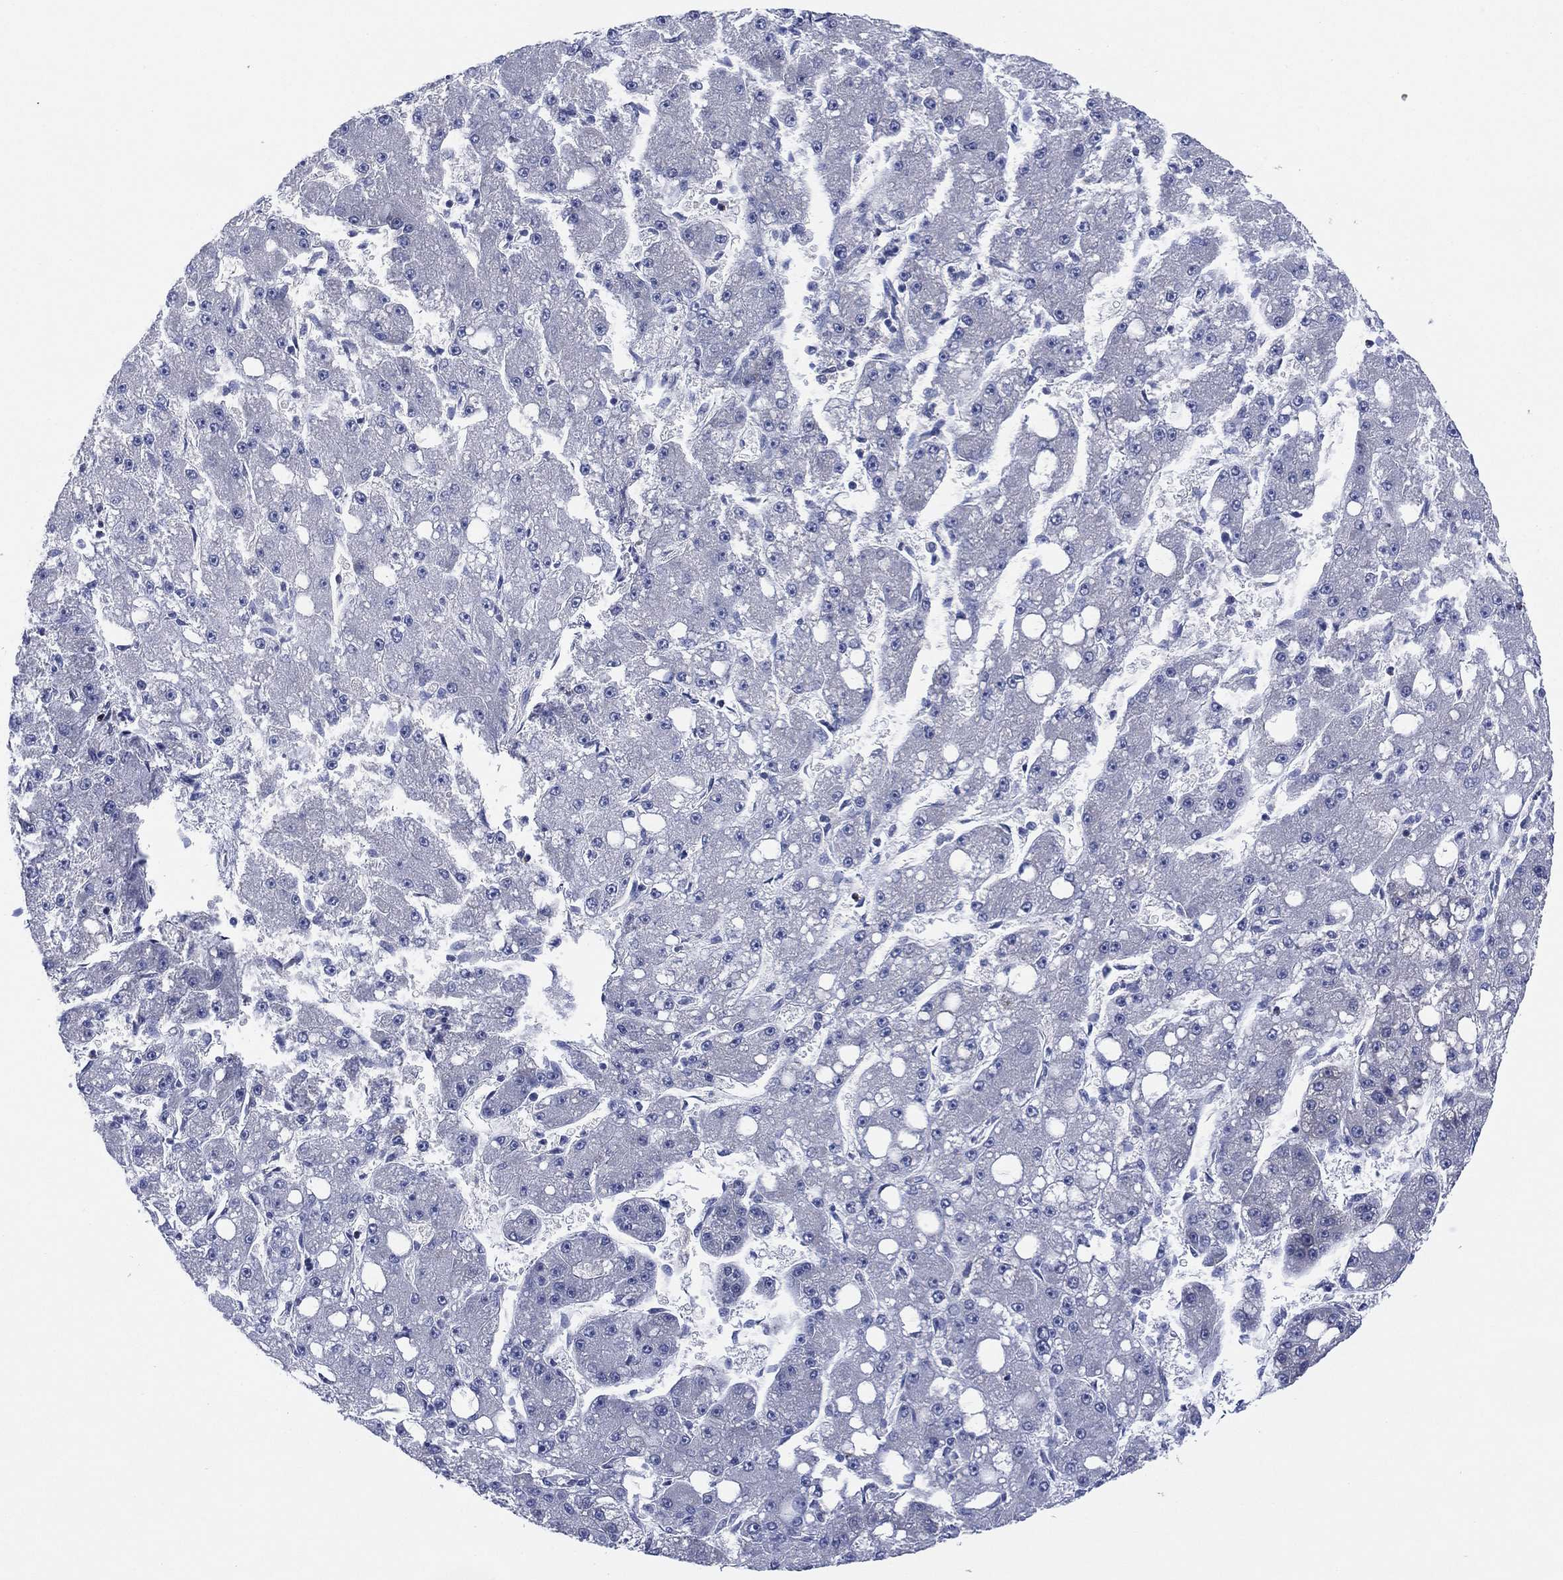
{"staining": {"intensity": "negative", "quantity": "none", "location": "none"}, "tissue": "liver cancer", "cell_type": "Tumor cells", "image_type": "cancer", "snomed": [{"axis": "morphology", "description": "Carcinoma, Hepatocellular, NOS"}, {"axis": "topography", "description": "Liver"}], "caption": "Tumor cells are negative for protein expression in human liver hepatocellular carcinoma. (DAB (3,3'-diaminobenzidine) immunohistochemistry visualized using brightfield microscopy, high magnification).", "gene": "CHRNA3", "patient": {"sex": "male", "age": 67}}